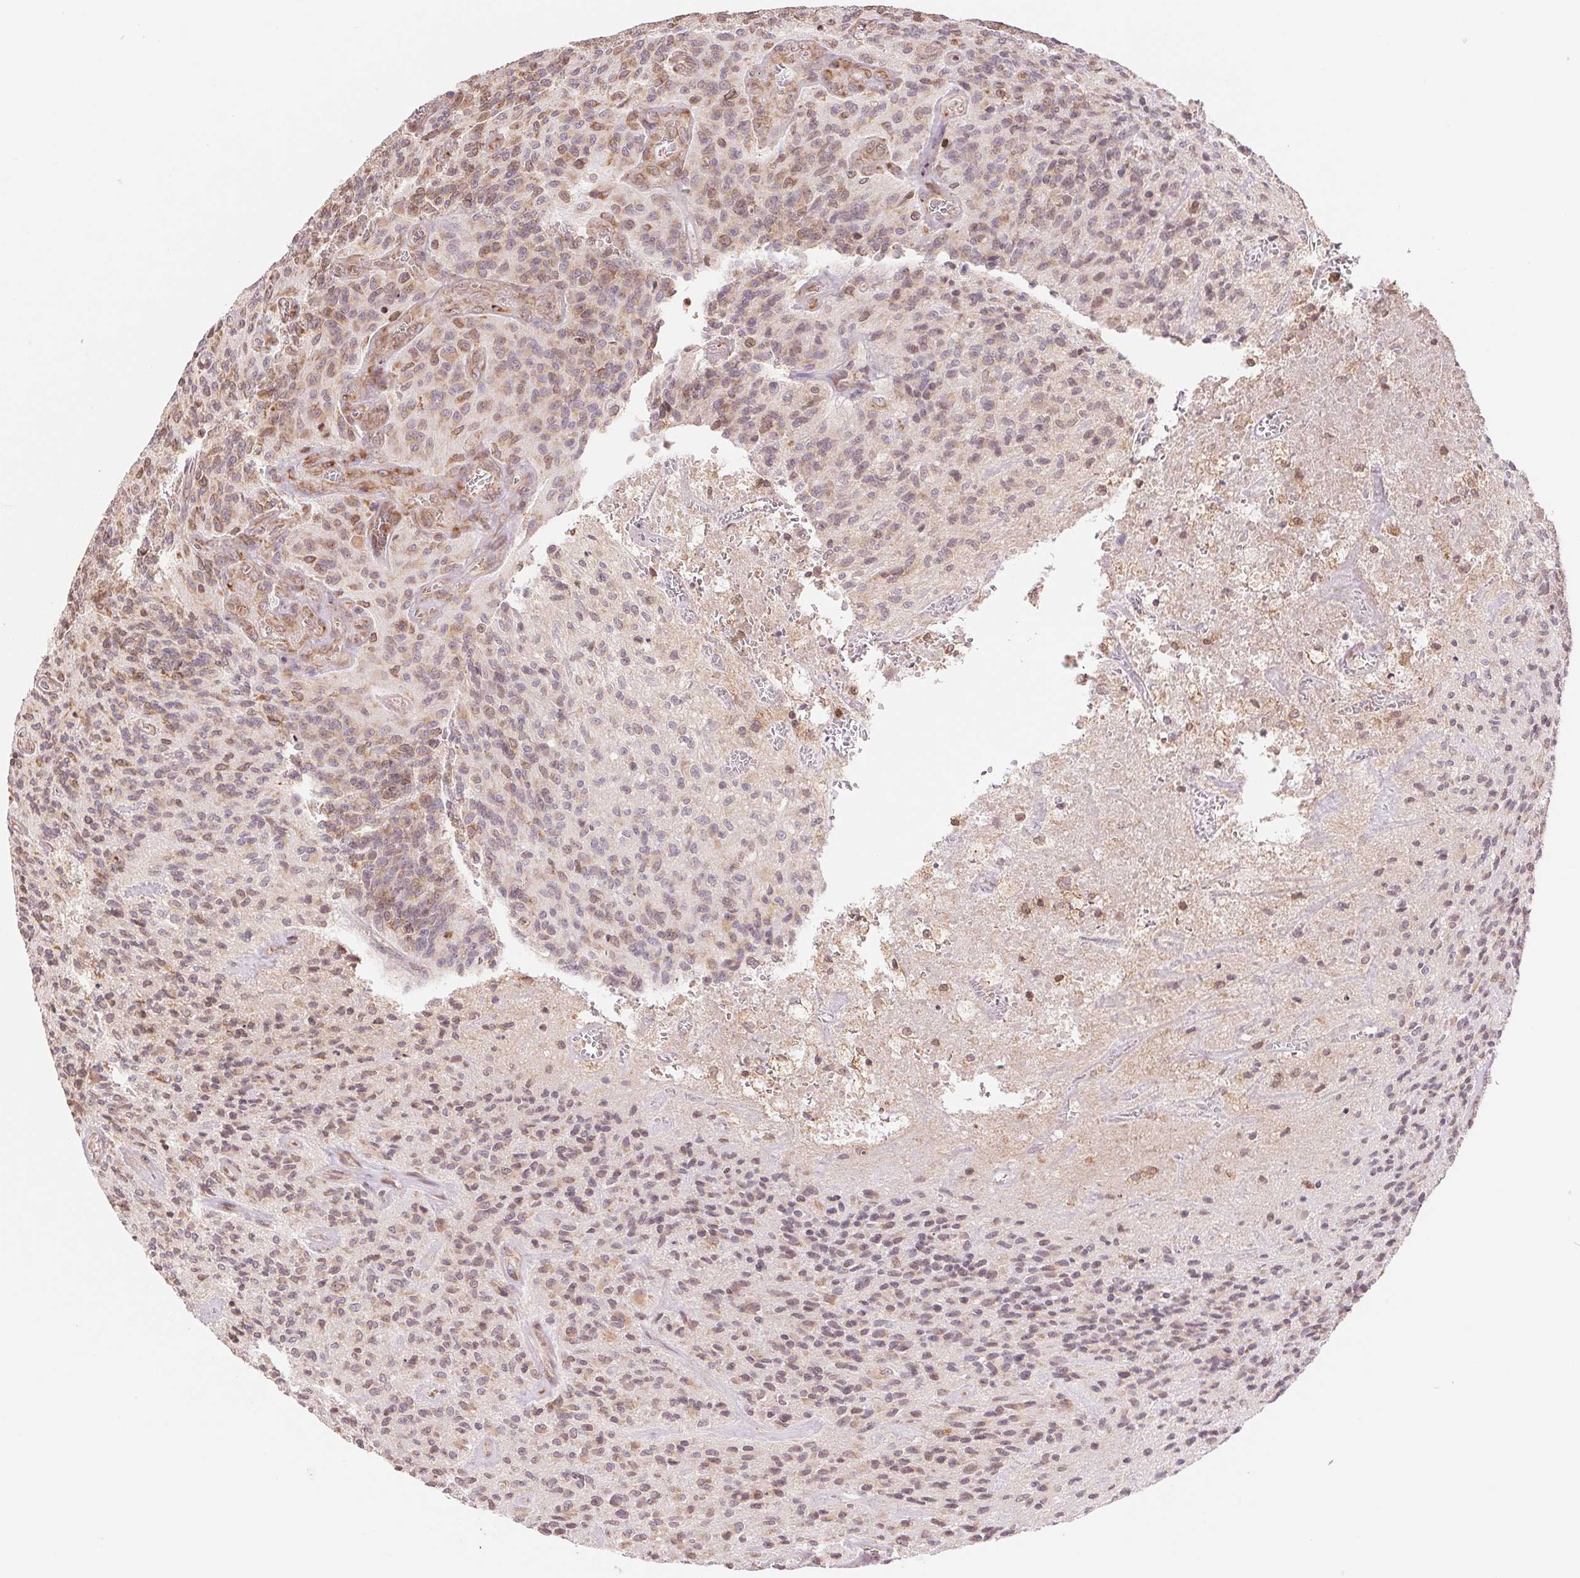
{"staining": {"intensity": "weak", "quantity": ">75%", "location": "cytoplasmic/membranous"}, "tissue": "glioma", "cell_type": "Tumor cells", "image_type": "cancer", "snomed": [{"axis": "morphology", "description": "Glioma, malignant, High grade"}, {"axis": "topography", "description": "Brain"}], "caption": "Protein staining of high-grade glioma (malignant) tissue demonstrates weak cytoplasmic/membranous staining in approximately >75% of tumor cells.", "gene": "RPN1", "patient": {"sex": "male", "age": 76}}